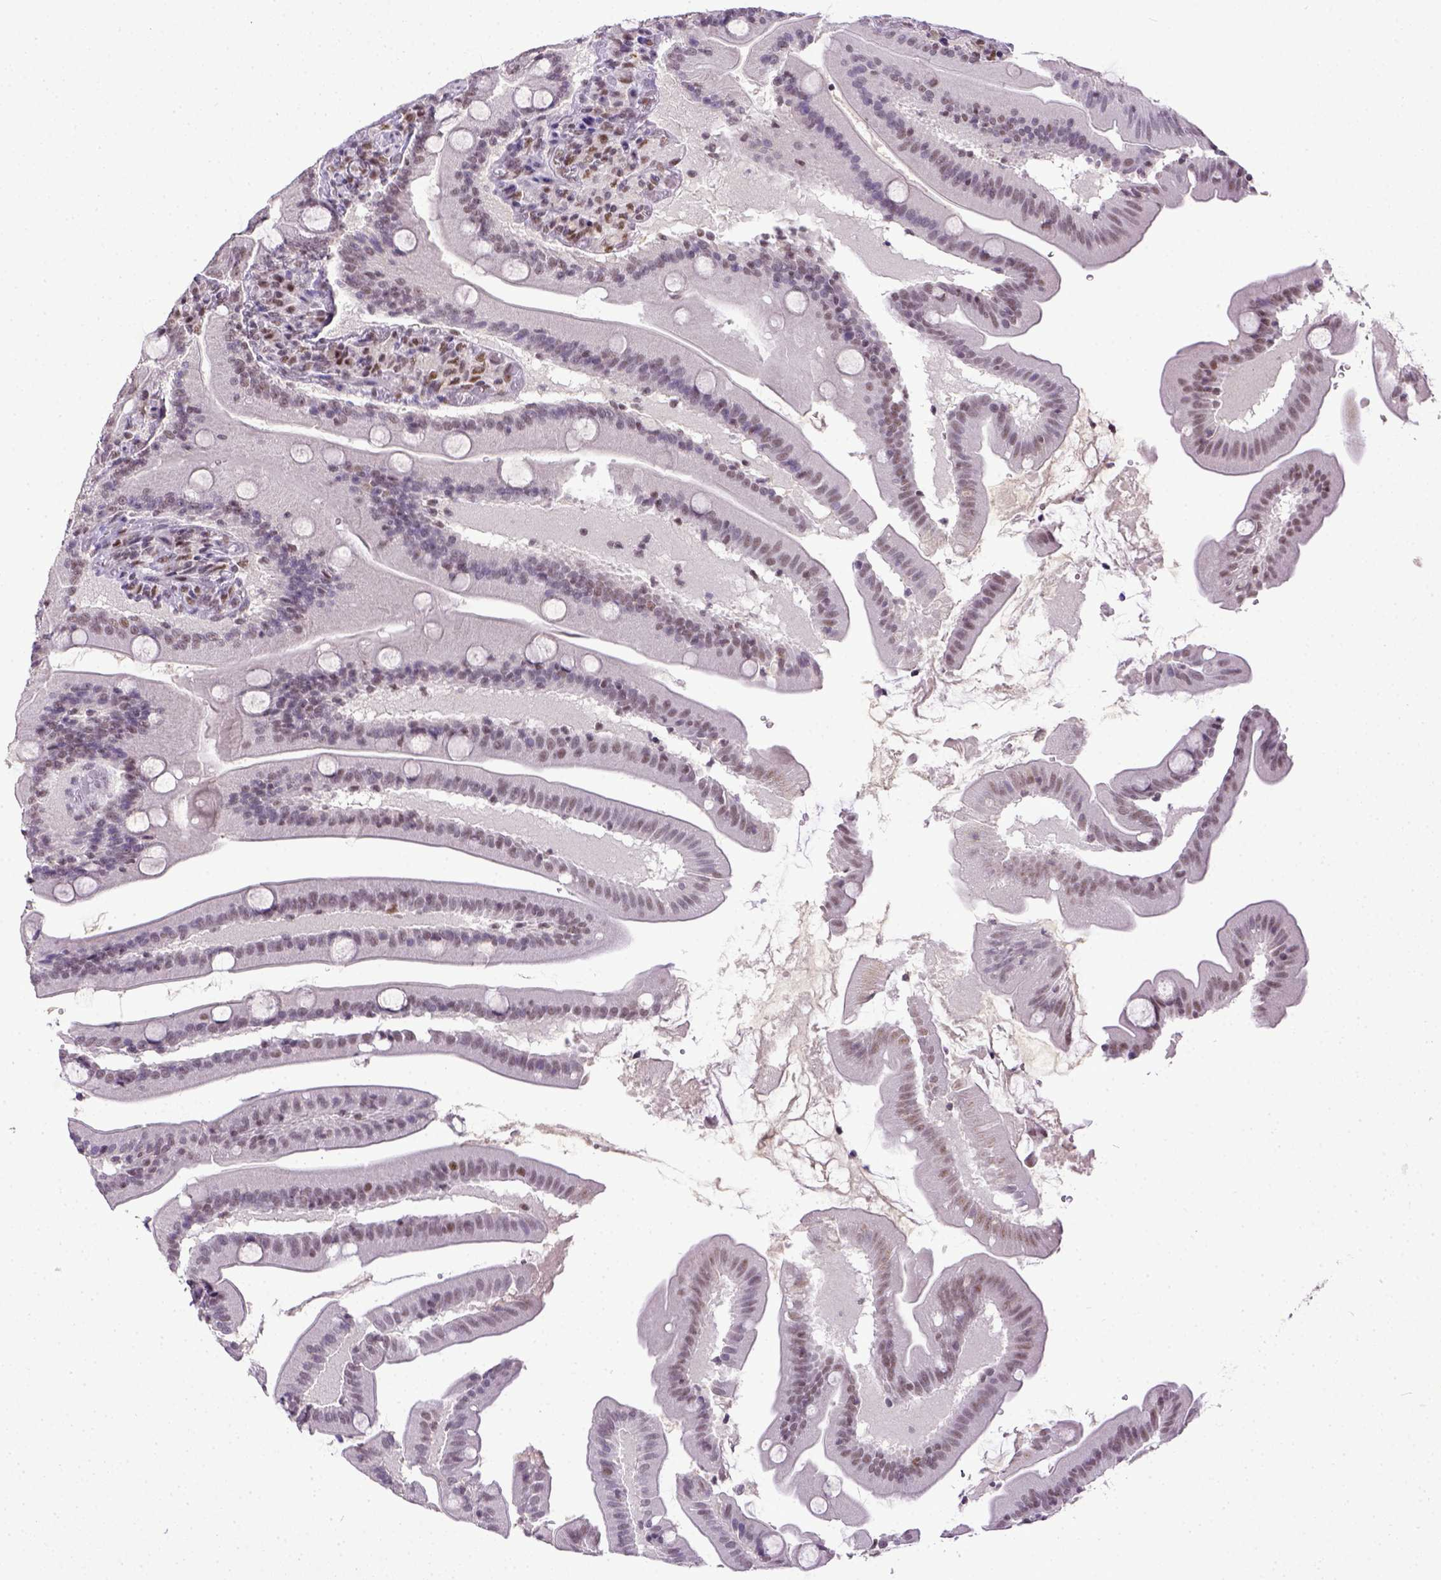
{"staining": {"intensity": "weak", "quantity": "25%-75%", "location": "nuclear"}, "tissue": "small intestine", "cell_type": "Glandular cells", "image_type": "normal", "snomed": [{"axis": "morphology", "description": "Normal tissue, NOS"}, {"axis": "topography", "description": "Small intestine"}], "caption": "Normal small intestine reveals weak nuclear expression in about 25%-75% of glandular cells.", "gene": "ERCC1", "patient": {"sex": "male", "age": 37}}